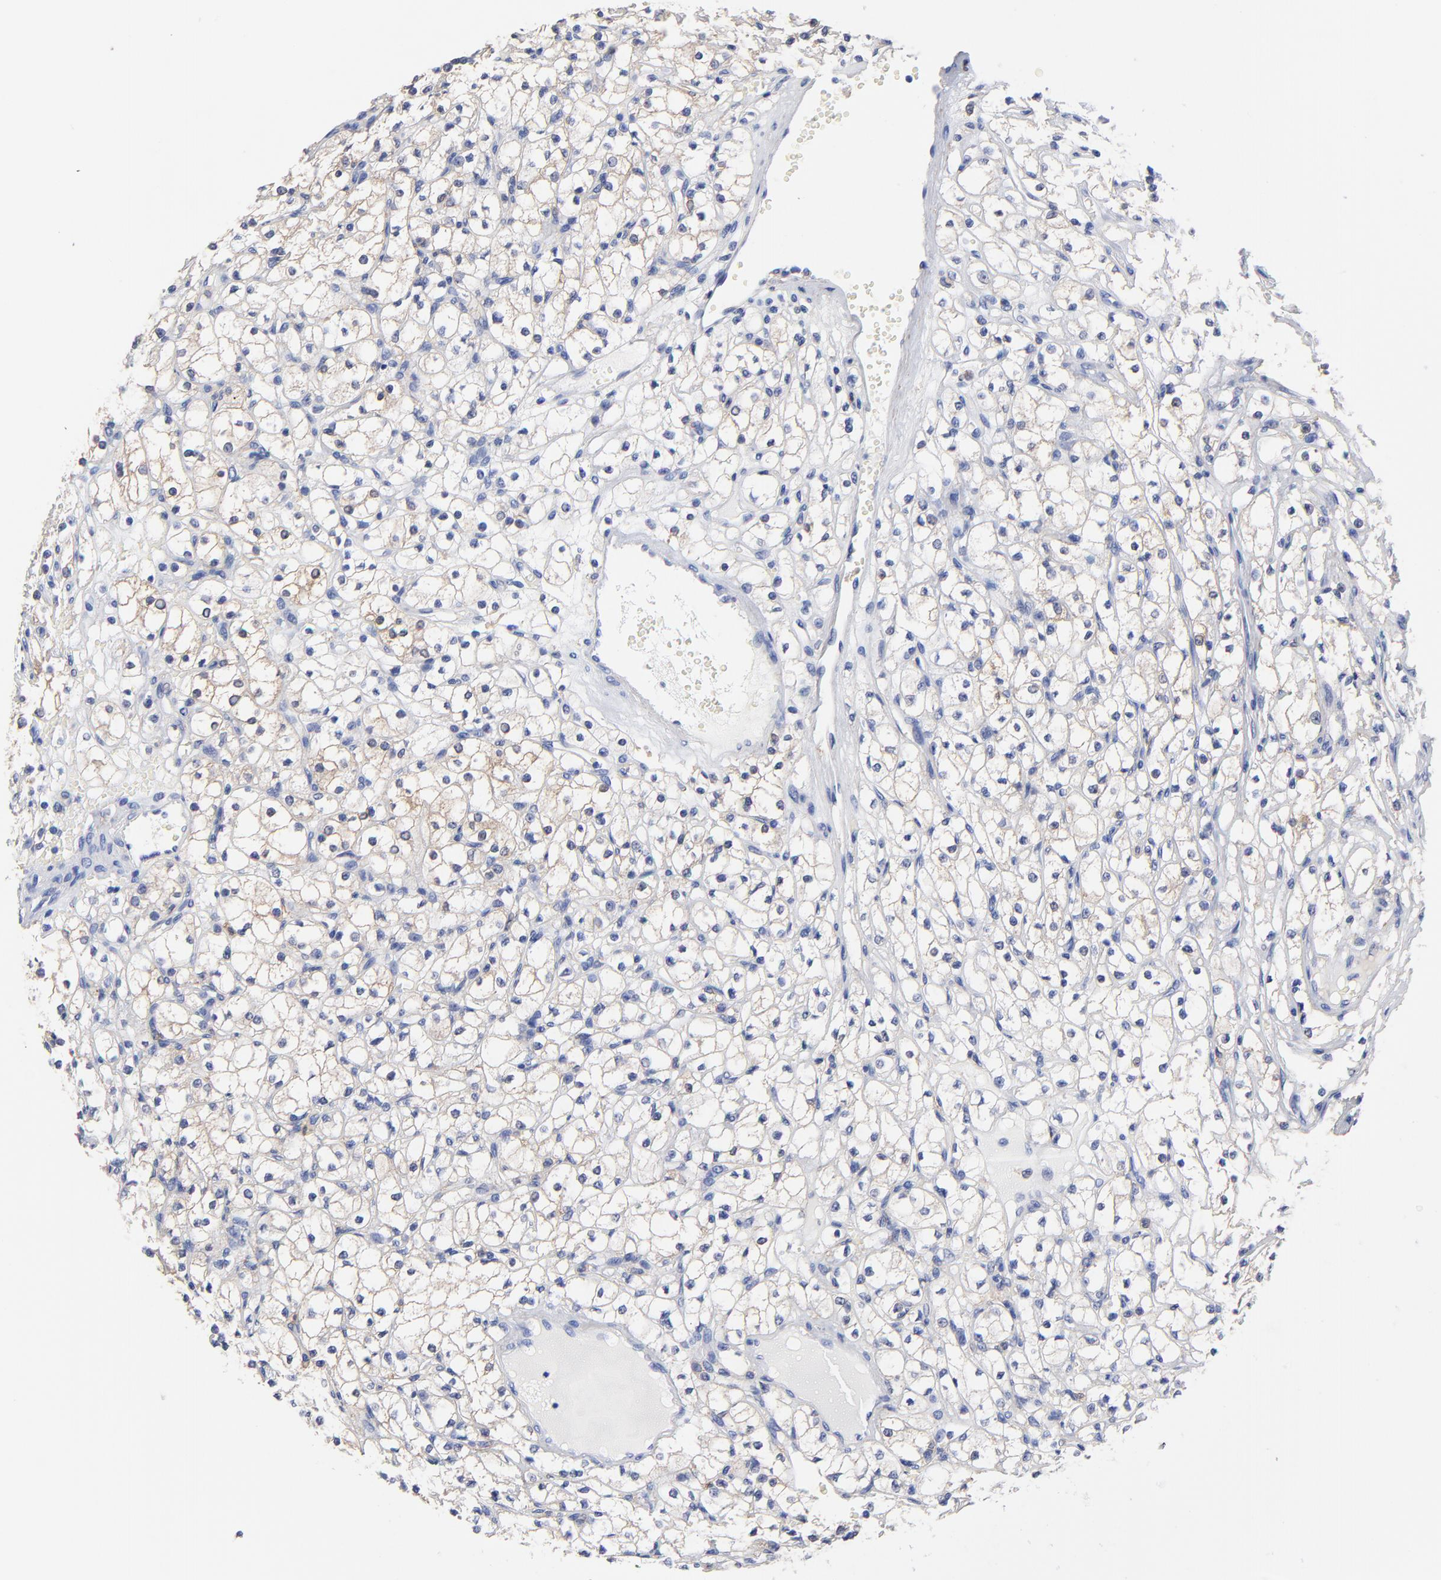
{"staining": {"intensity": "weak", "quantity": "<25%", "location": "cytoplasmic/membranous"}, "tissue": "renal cancer", "cell_type": "Tumor cells", "image_type": "cancer", "snomed": [{"axis": "morphology", "description": "Adenocarcinoma, NOS"}, {"axis": "topography", "description": "Kidney"}], "caption": "This is an immunohistochemistry photomicrograph of renal adenocarcinoma. There is no positivity in tumor cells.", "gene": "ASL", "patient": {"sex": "male", "age": 61}}